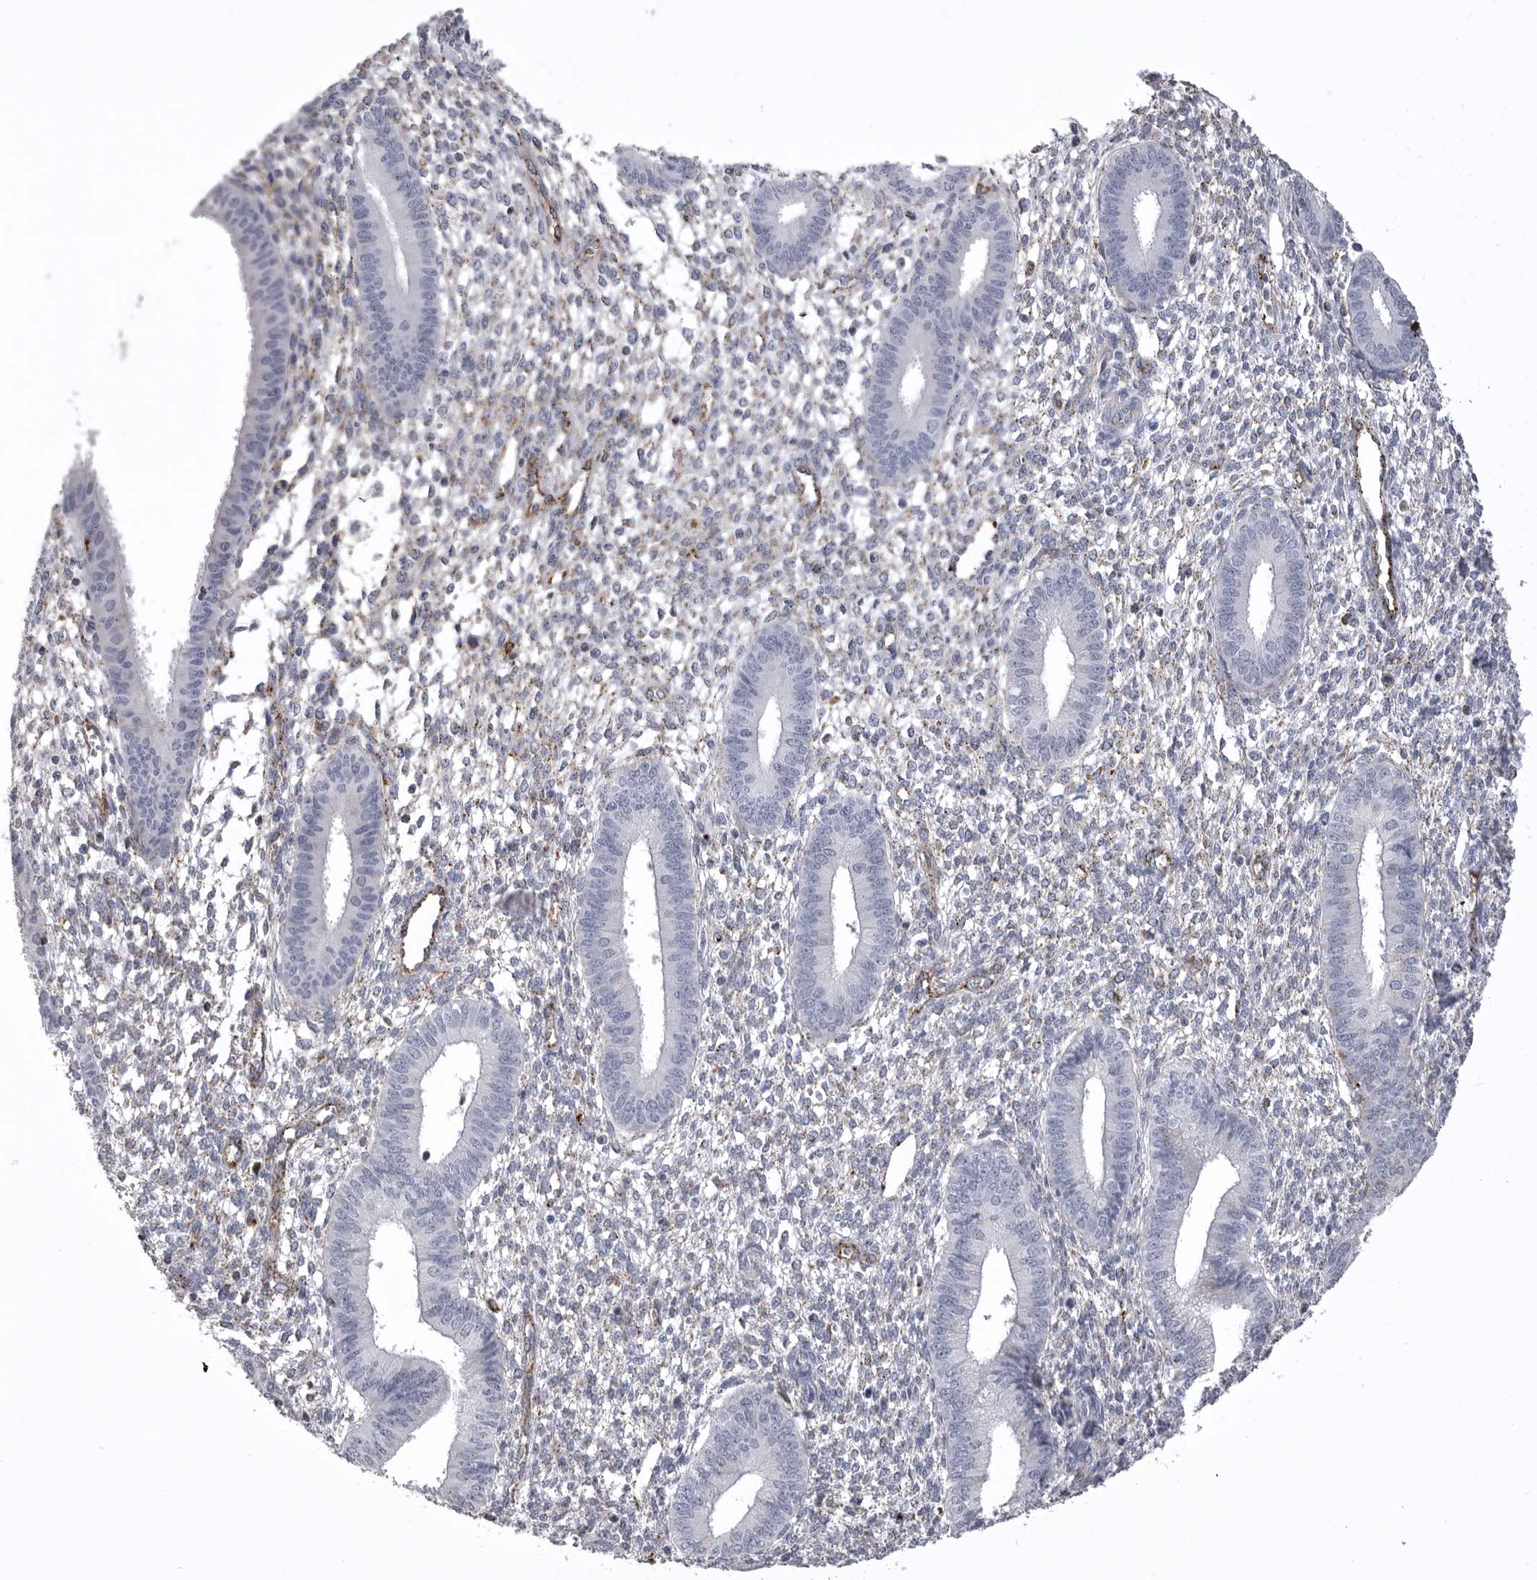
{"staining": {"intensity": "negative", "quantity": "none", "location": "none"}, "tissue": "endometrium", "cell_type": "Cells in endometrial stroma", "image_type": "normal", "snomed": [{"axis": "morphology", "description": "Normal tissue, NOS"}, {"axis": "topography", "description": "Endometrium"}], "caption": "Human endometrium stained for a protein using immunohistochemistry demonstrates no positivity in cells in endometrial stroma.", "gene": "PSPN", "patient": {"sex": "female", "age": 46}}